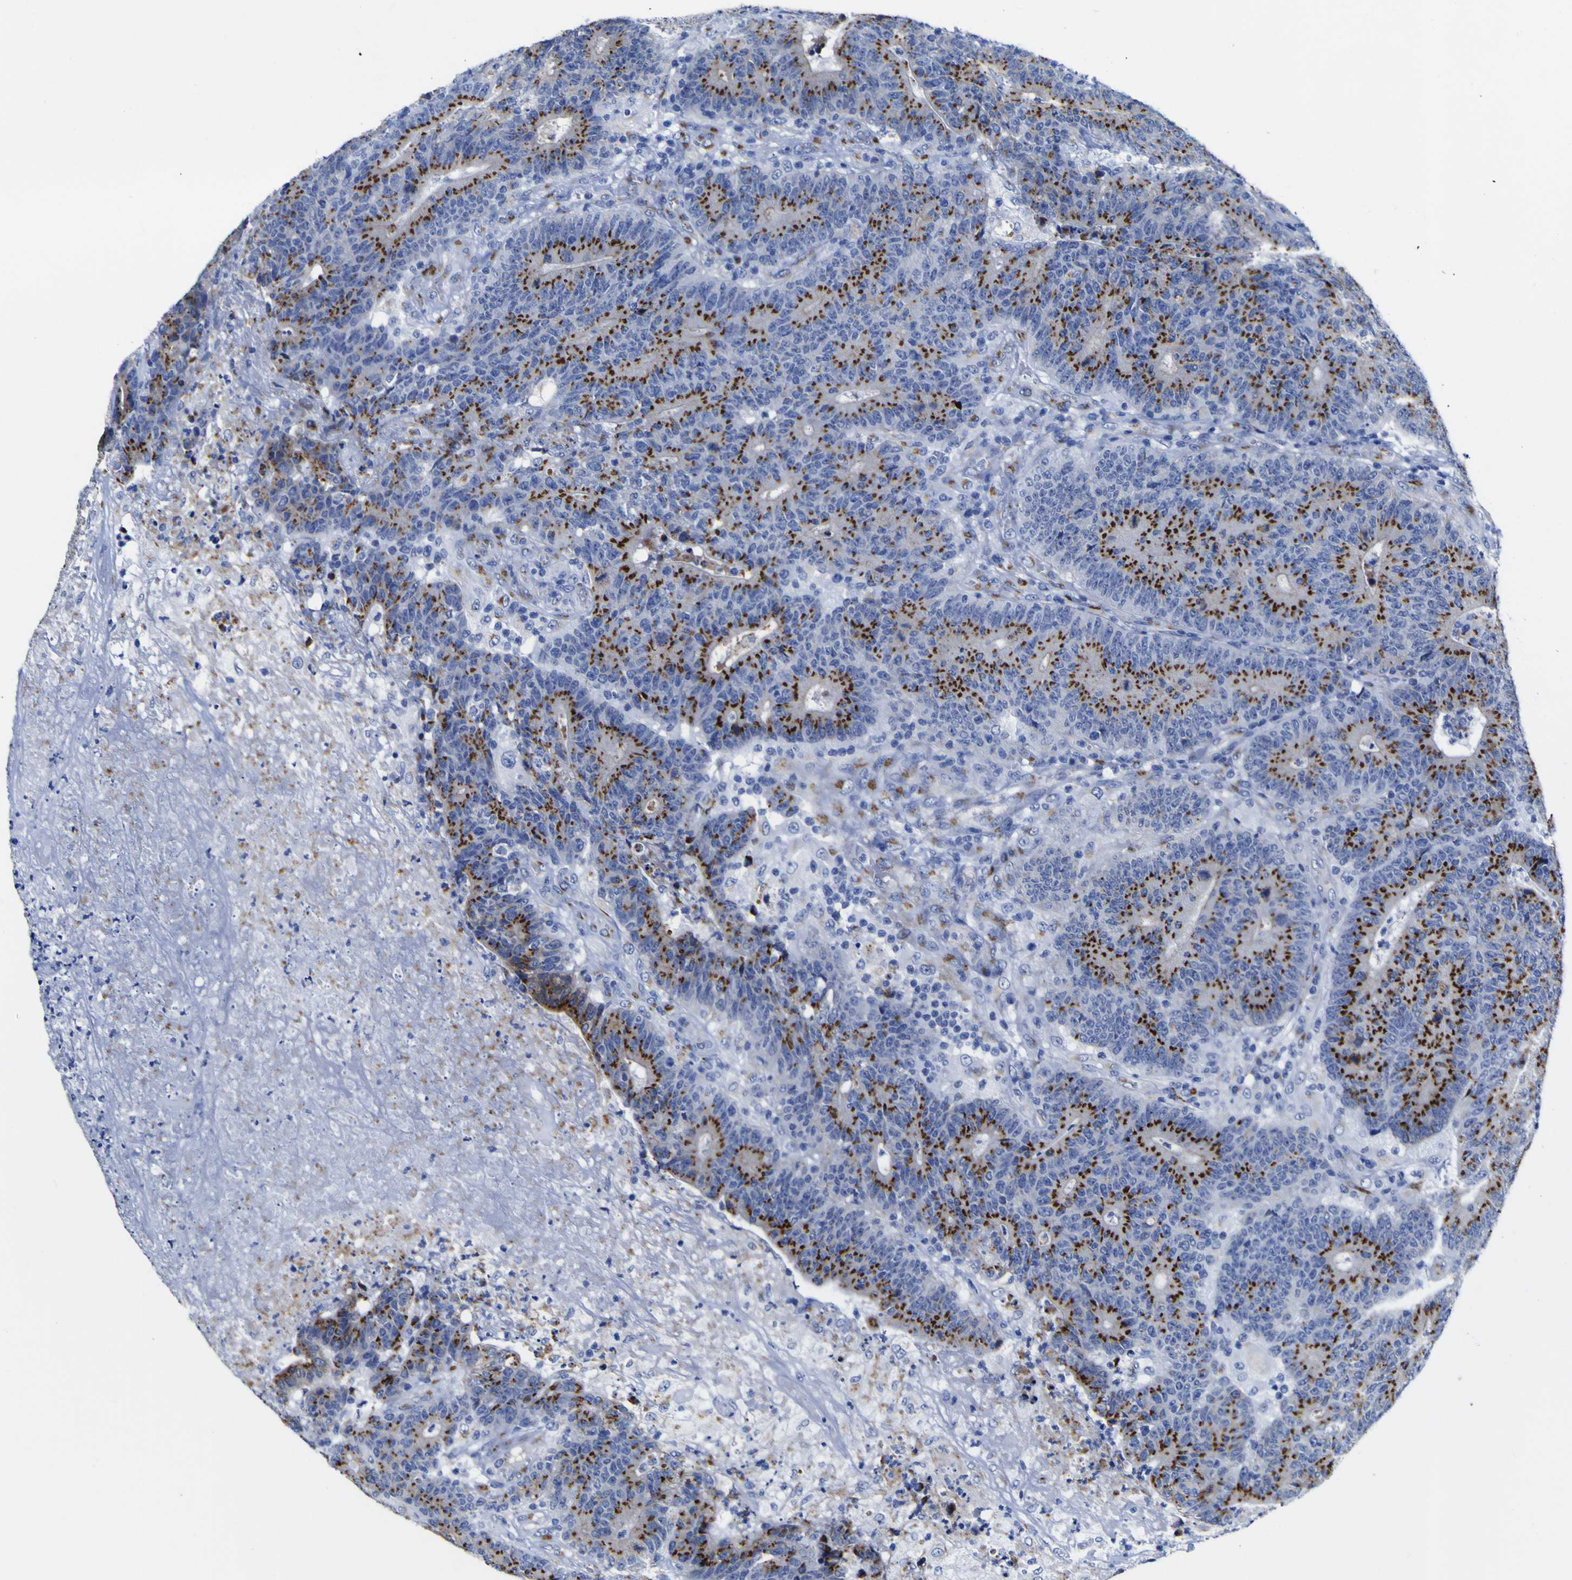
{"staining": {"intensity": "strong", "quantity": ">75%", "location": "cytoplasmic/membranous"}, "tissue": "colorectal cancer", "cell_type": "Tumor cells", "image_type": "cancer", "snomed": [{"axis": "morphology", "description": "Normal tissue, NOS"}, {"axis": "morphology", "description": "Adenocarcinoma, NOS"}, {"axis": "topography", "description": "Colon"}], "caption": "Human colorectal adenocarcinoma stained with a protein marker demonstrates strong staining in tumor cells.", "gene": "GOLM1", "patient": {"sex": "female", "age": 75}}